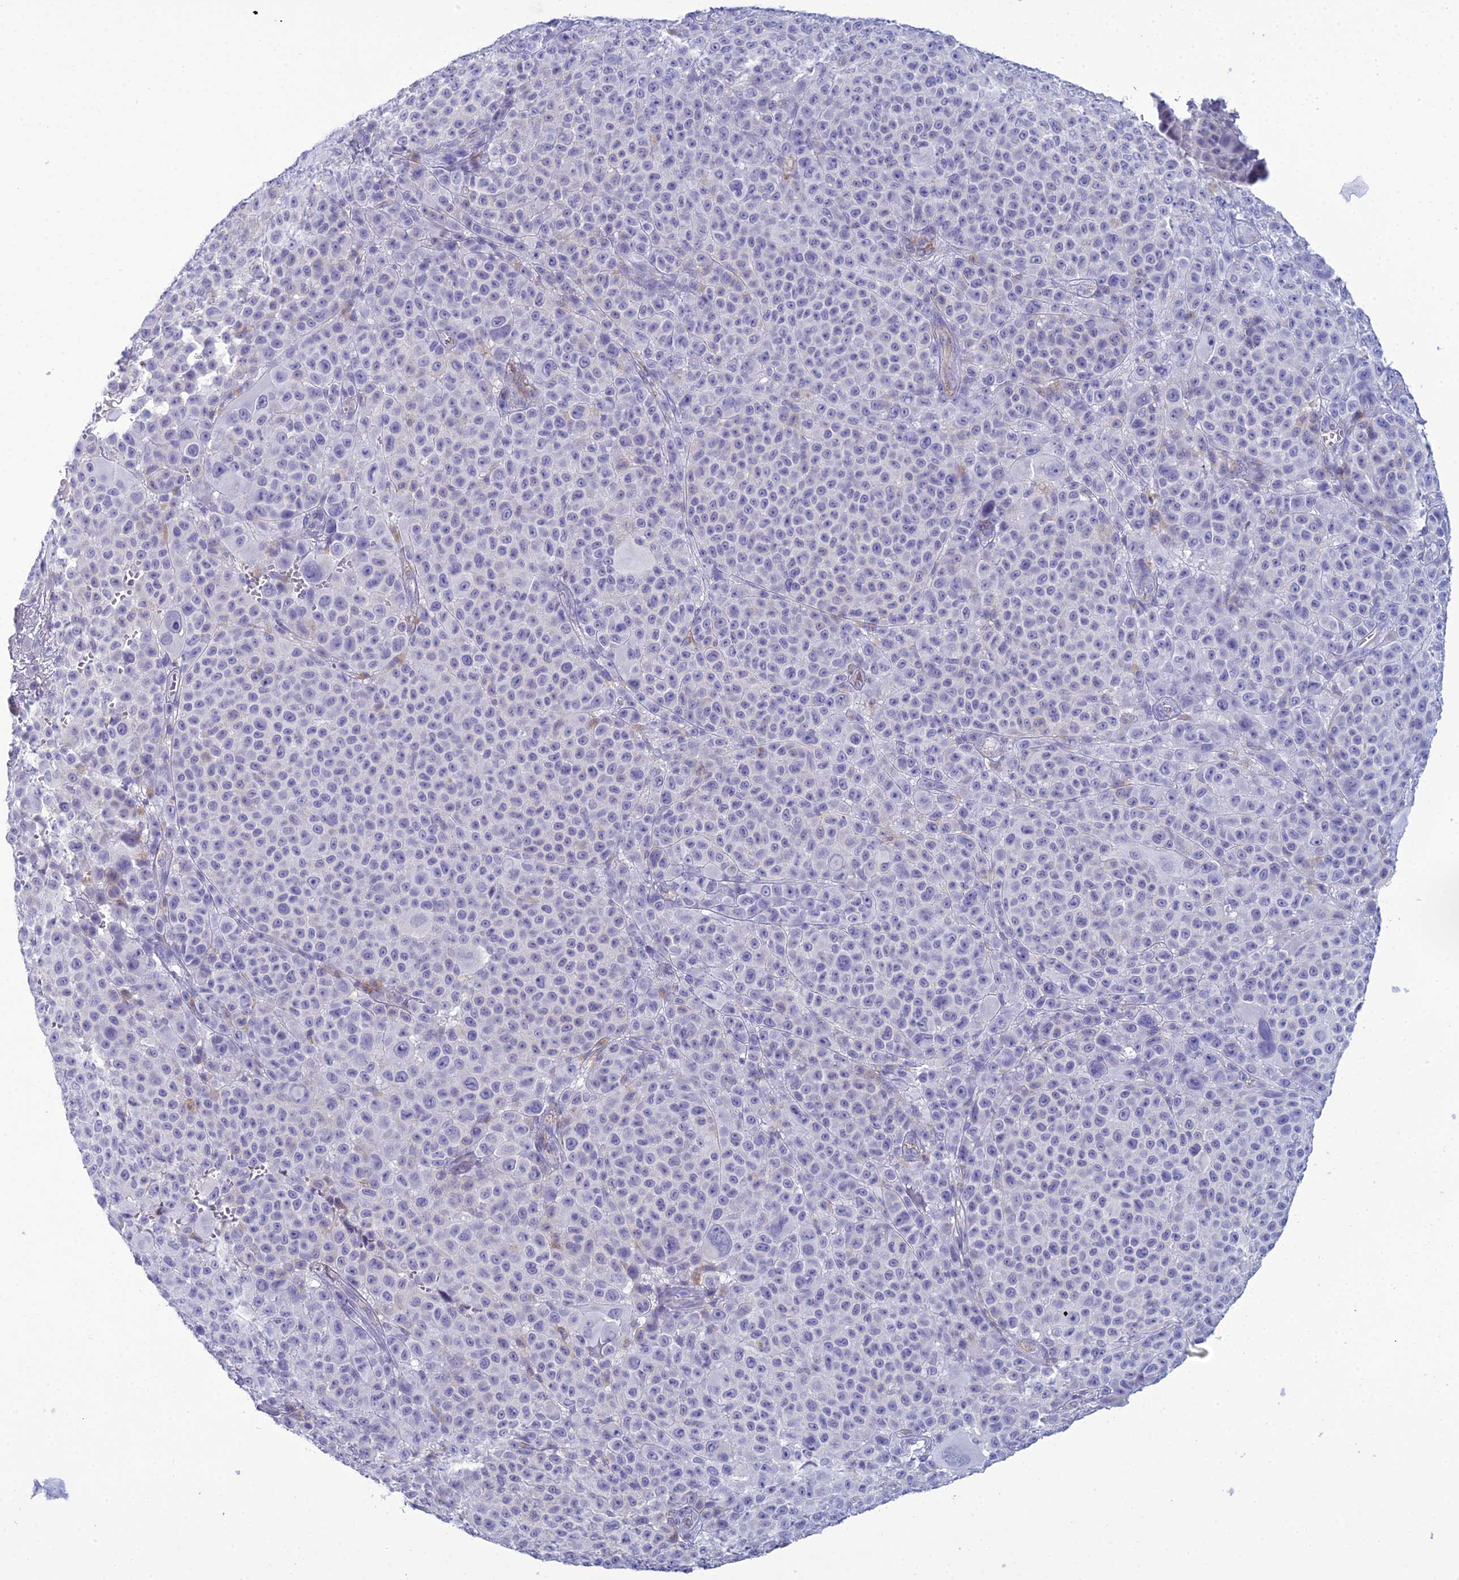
{"staining": {"intensity": "negative", "quantity": "none", "location": "none"}, "tissue": "melanoma", "cell_type": "Tumor cells", "image_type": "cancer", "snomed": [{"axis": "morphology", "description": "Malignant melanoma, NOS"}, {"axis": "topography", "description": "Skin"}], "caption": "This photomicrograph is of malignant melanoma stained with IHC to label a protein in brown with the nuclei are counter-stained blue. There is no staining in tumor cells. (DAB immunohistochemistry (IHC) visualized using brightfield microscopy, high magnification).", "gene": "ACE", "patient": {"sex": "female", "age": 94}}